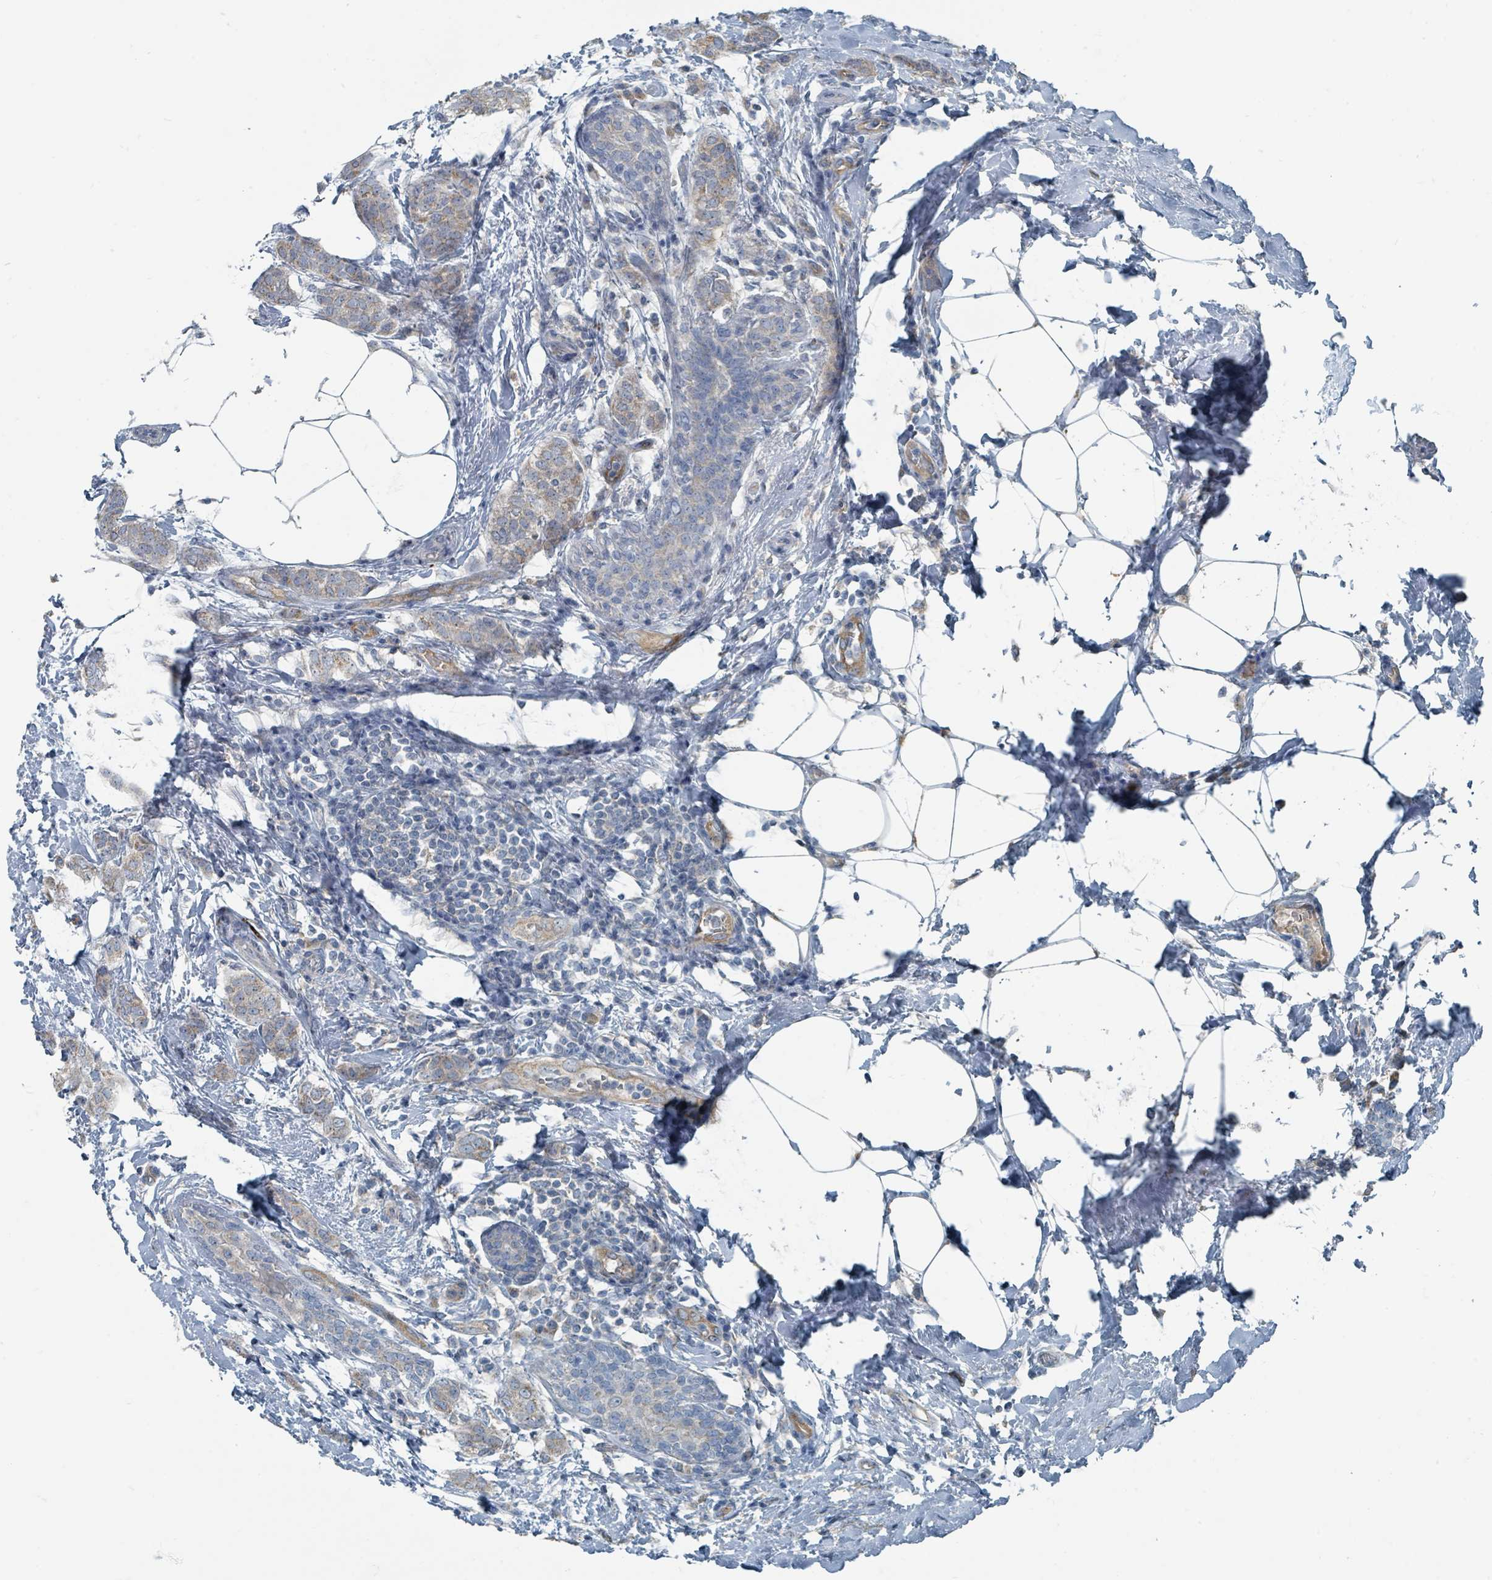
{"staining": {"intensity": "weak", "quantity": "<25%", "location": "cytoplasmic/membranous"}, "tissue": "breast cancer", "cell_type": "Tumor cells", "image_type": "cancer", "snomed": [{"axis": "morphology", "description": "Duct carcinoma"}, {"axis": "topography", "description": "Breast"}], "caption": "Immunohistochemistry (IHC) of human breast cancer displays no expression in tumor cells.", "gene": "RASA4", "patient": {"sex": "female", "age": 72}}